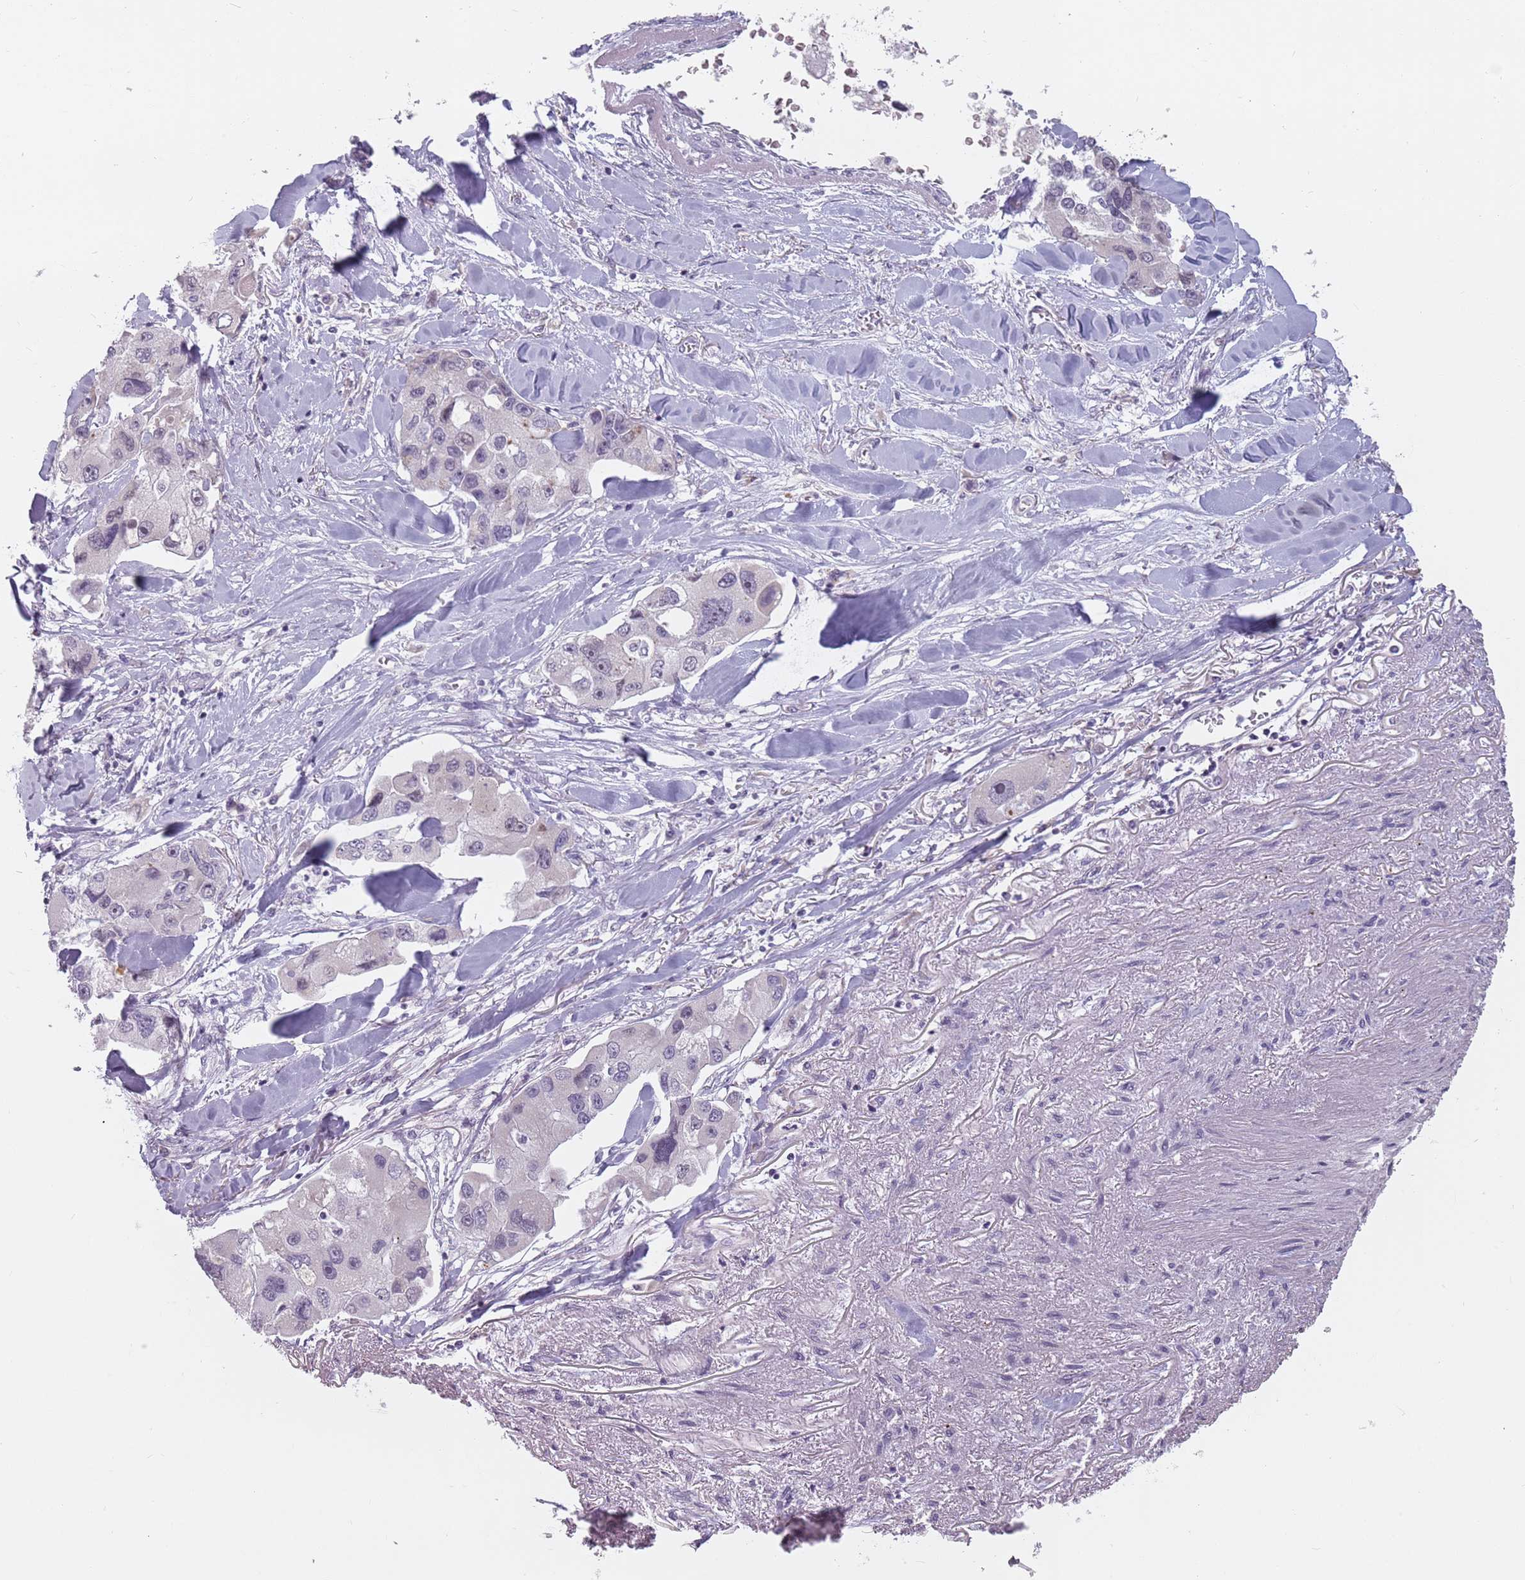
{"staining": {"intensity": "weak", "quantity": "<25%", "location": "nuclear"}, "tissue": "lung cancer", "cell_type": "Tumor cells", "image_type": "cancer", "snomed": [{"axis": "morphology", "description": "Adenocarcinoma, NOS"}, {"axis": "topography", "description": "Lung"}], "caption": "The histopathology image shows no staining of tumor cells in lung cancer.", "gene": "PTCHD1", "patient": {"sex": "female", "age": 54}}